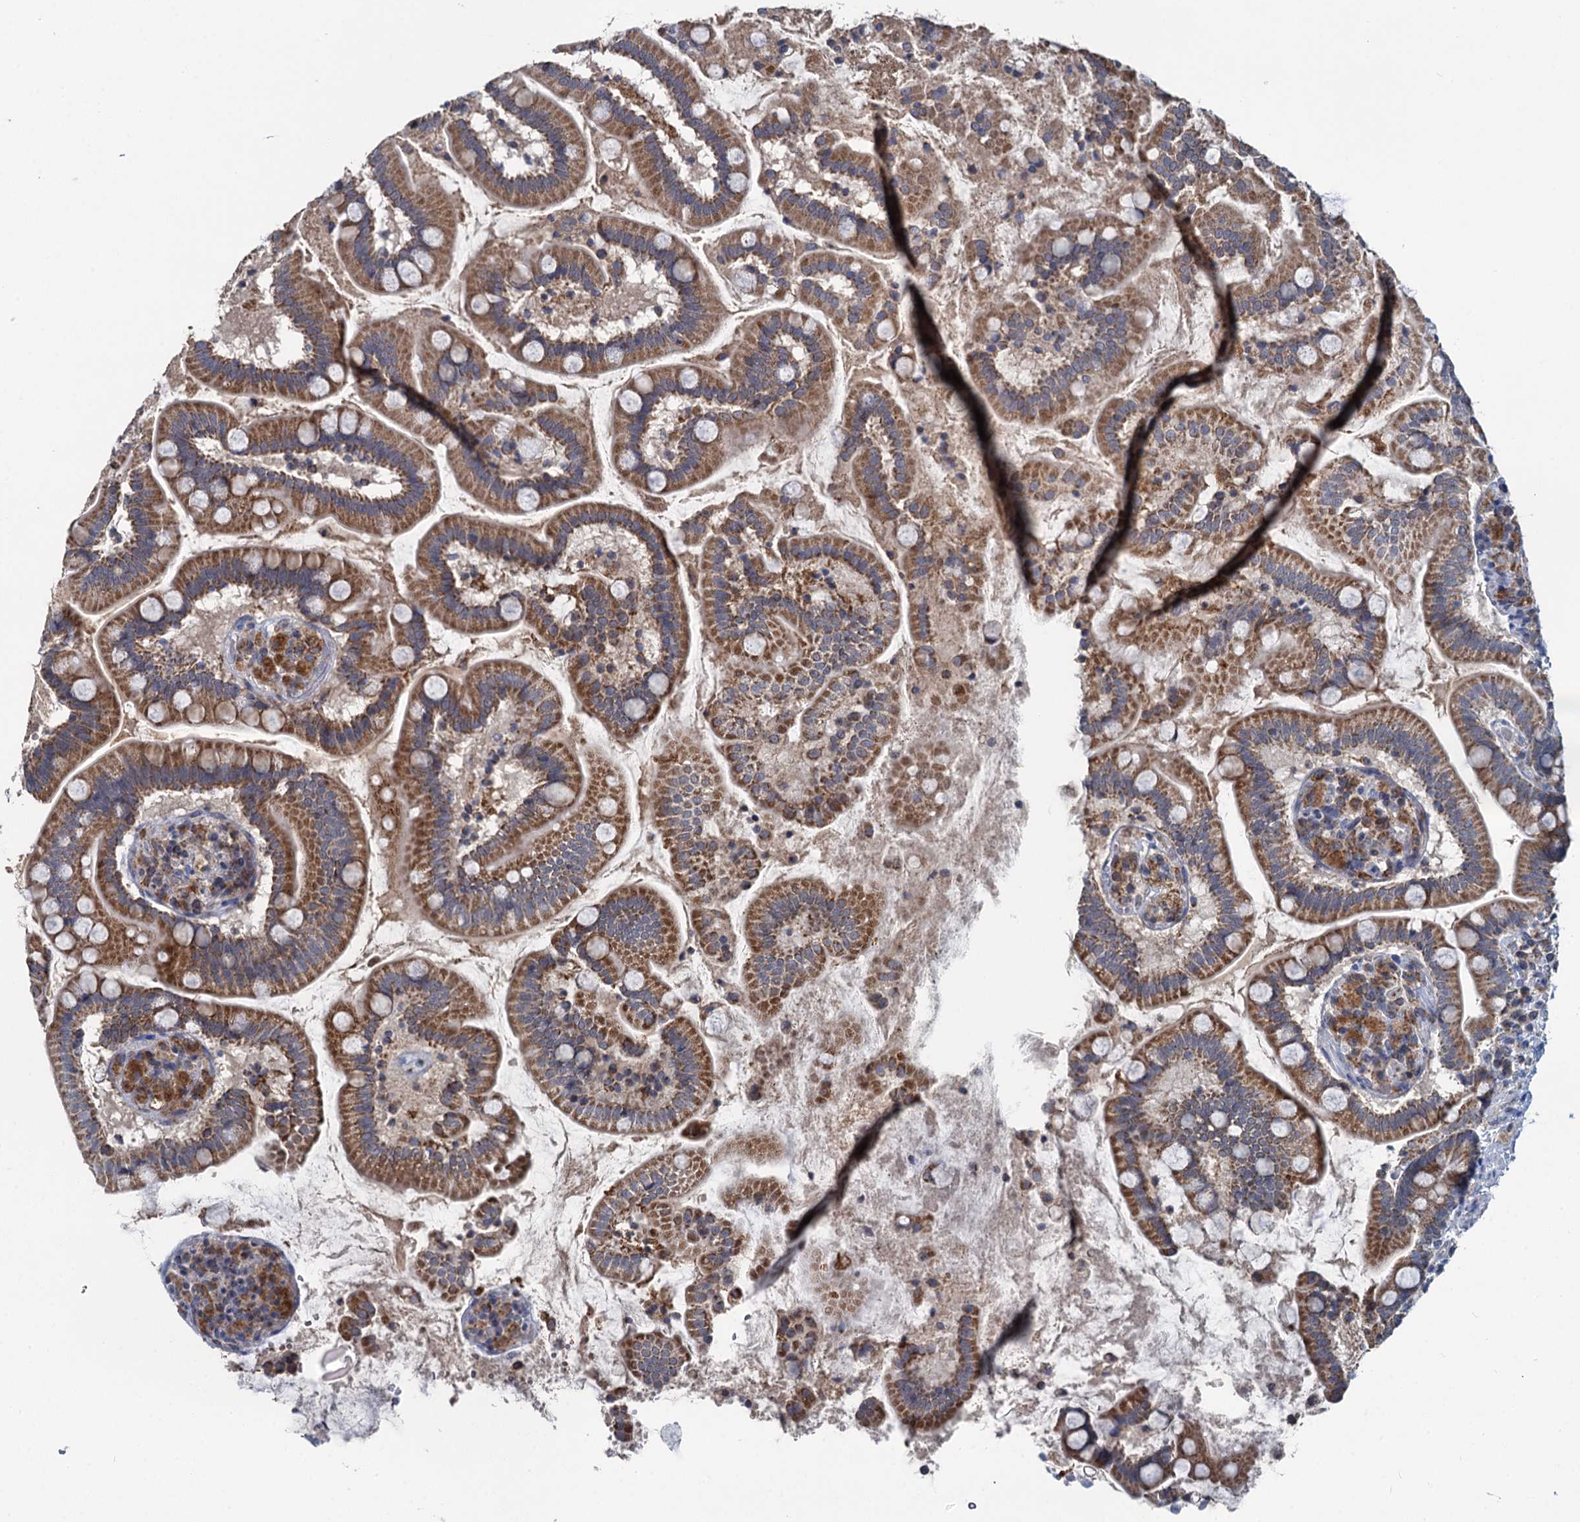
{"staining": {"intensity": "moderate", "quantity": ">75%", "location": "cytoplasmic/membranous"}, "tissue": "small intestine", "cell_type": "Glandular cells", "image_type": "normal", "snomed": [{"axis": "morphology", "description": "Normal tissue, NOS"}, {"axis": "topography", "description": "Small intestine"}], "caption": "Protein expression by immunohistochemistry shows moderate cytoplasmic/membranous staining in approximately >75% of glandular cells in normal small intestine.", "gene": "METTL4", "patient": {"sex": "female", "age": 64}}